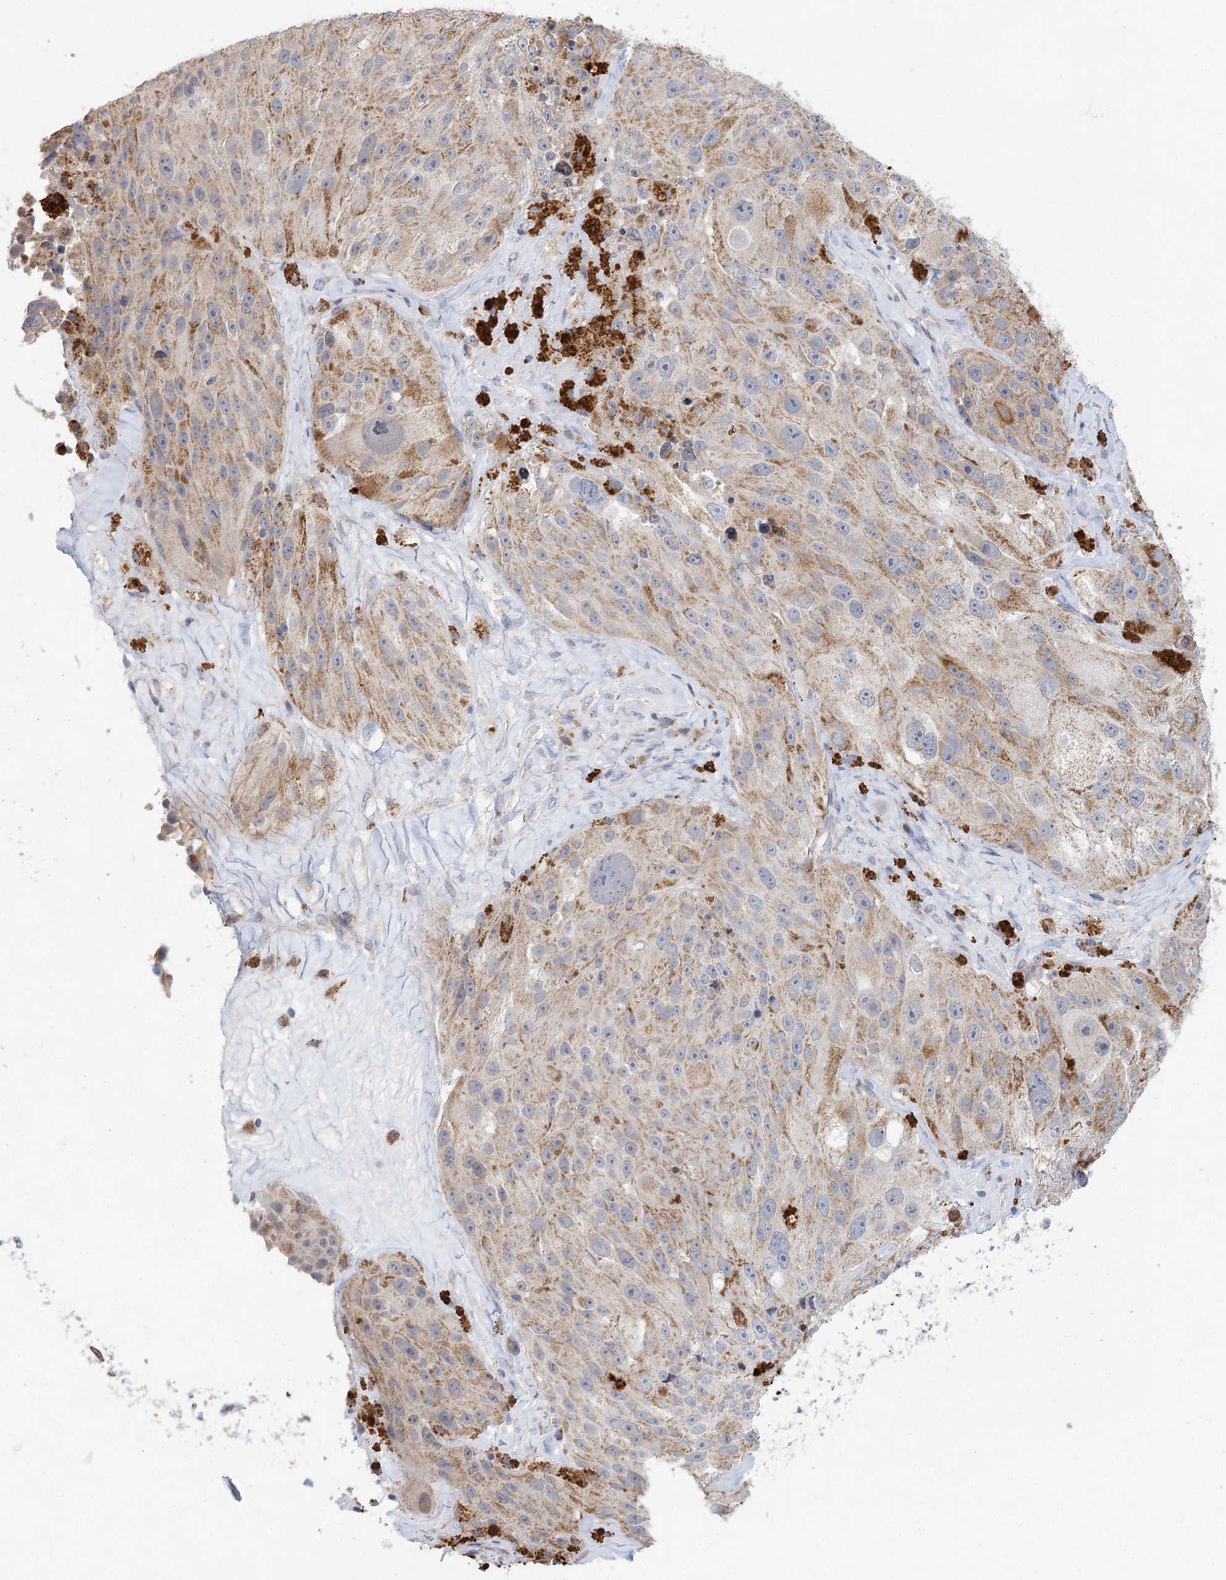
{"staining": {"intensity": "weak", "quantity": ">75%", "location": "cytoplasmic/membranous"}, "tissue": "melanoma", "cell_type": "Tumor cells", "image_type": "cancer", "snomed": [{"axis": "morphology", "description": "Malignant melanoma, Metastatic site"}, {"axis": "topography", "description": "Lymph node"}], "caption": "Malignant melanoma (metastatic site) tissue demonstrates weak cytoplasmic/membranous expression in approximately >75% of tumor cells, visualized by immunohistochemistry. (DAB = brown stain, brightfield microscopy at high magnification).", "gene": "XPO6", "patient": {"sex": "male", "age": 62}}